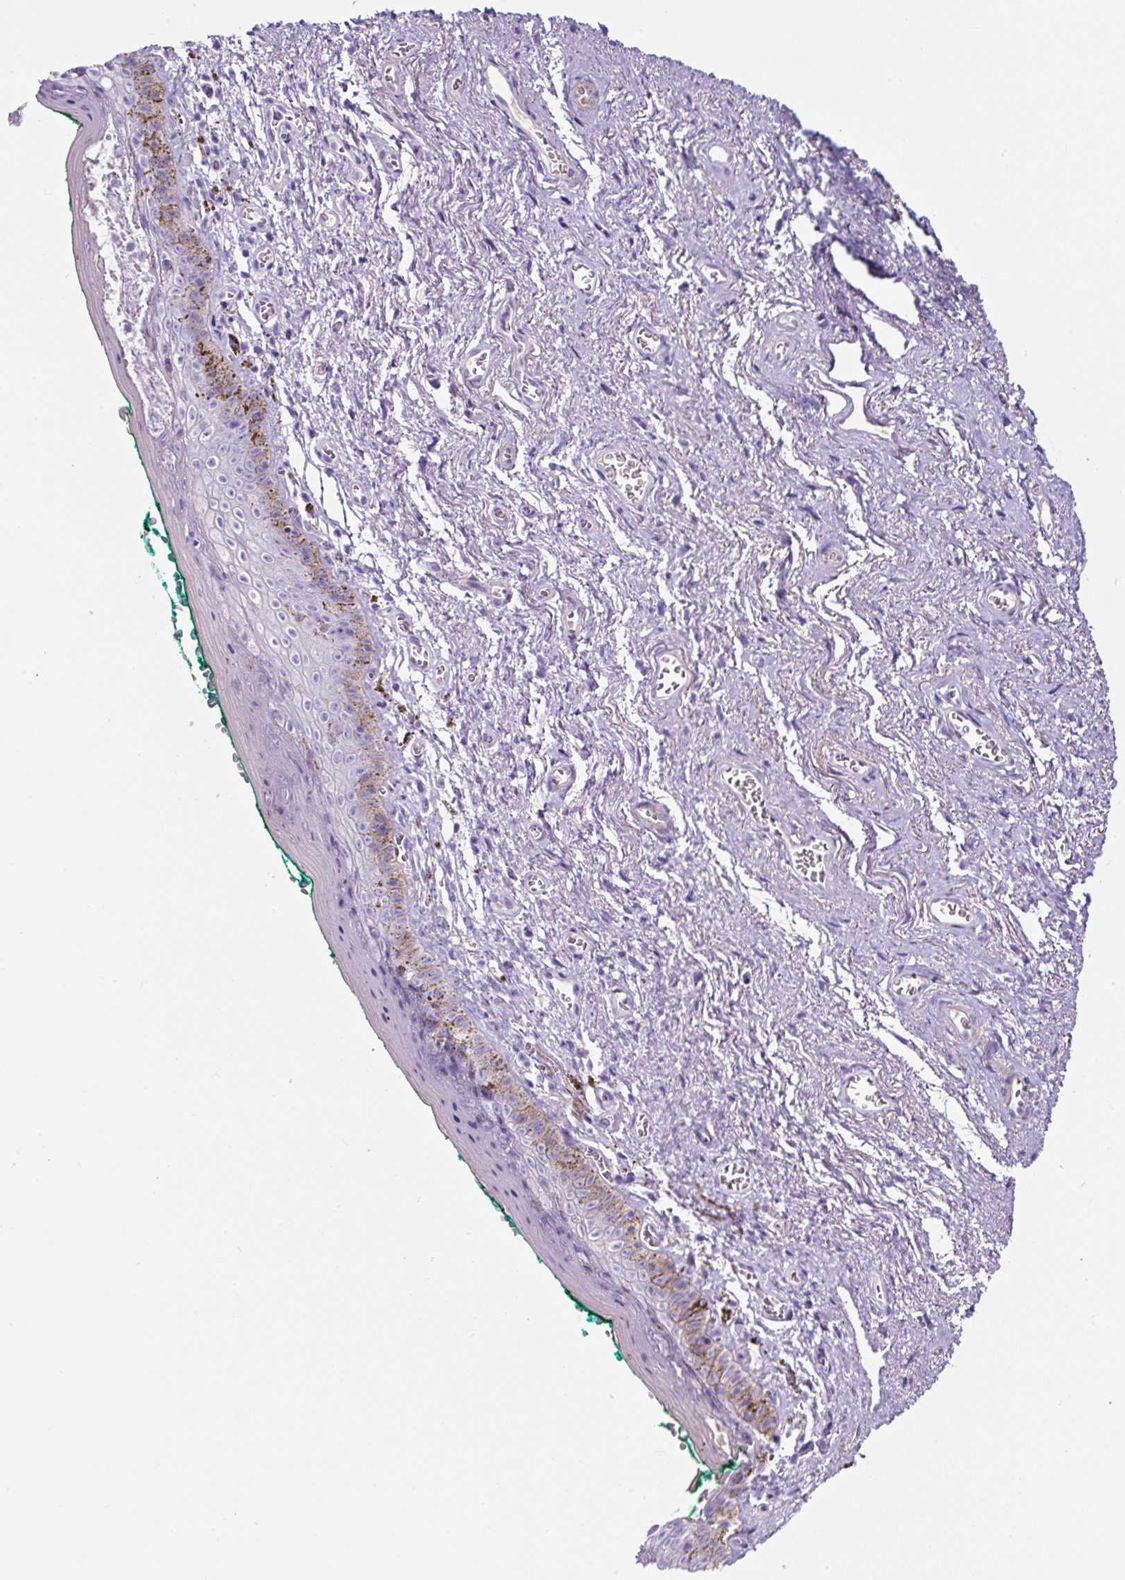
{"staining": {"intensity": "negative", "quantity": "none", "location": "none"}, "tissue": "vagina", "cell_type": "Squamous epithelial cells", "image_type": "normal", "snomed": [{"axis": "morphology", "description": "Normal tissue, NOS"}, {"axis": "topography", "description": "Vulva"}, {"axis": "topography", "description": "Vagina"}, {"axis": "topography", "description": "Peripheral nerve tissue"}], "caption": "A high-resolution image shows IHC staining of unremarkable vagina, which demonstrates no significant expression in squamous epithelial cells.", "gene": "OR14A2", "patient": {"sex": "female", "age": 66}}